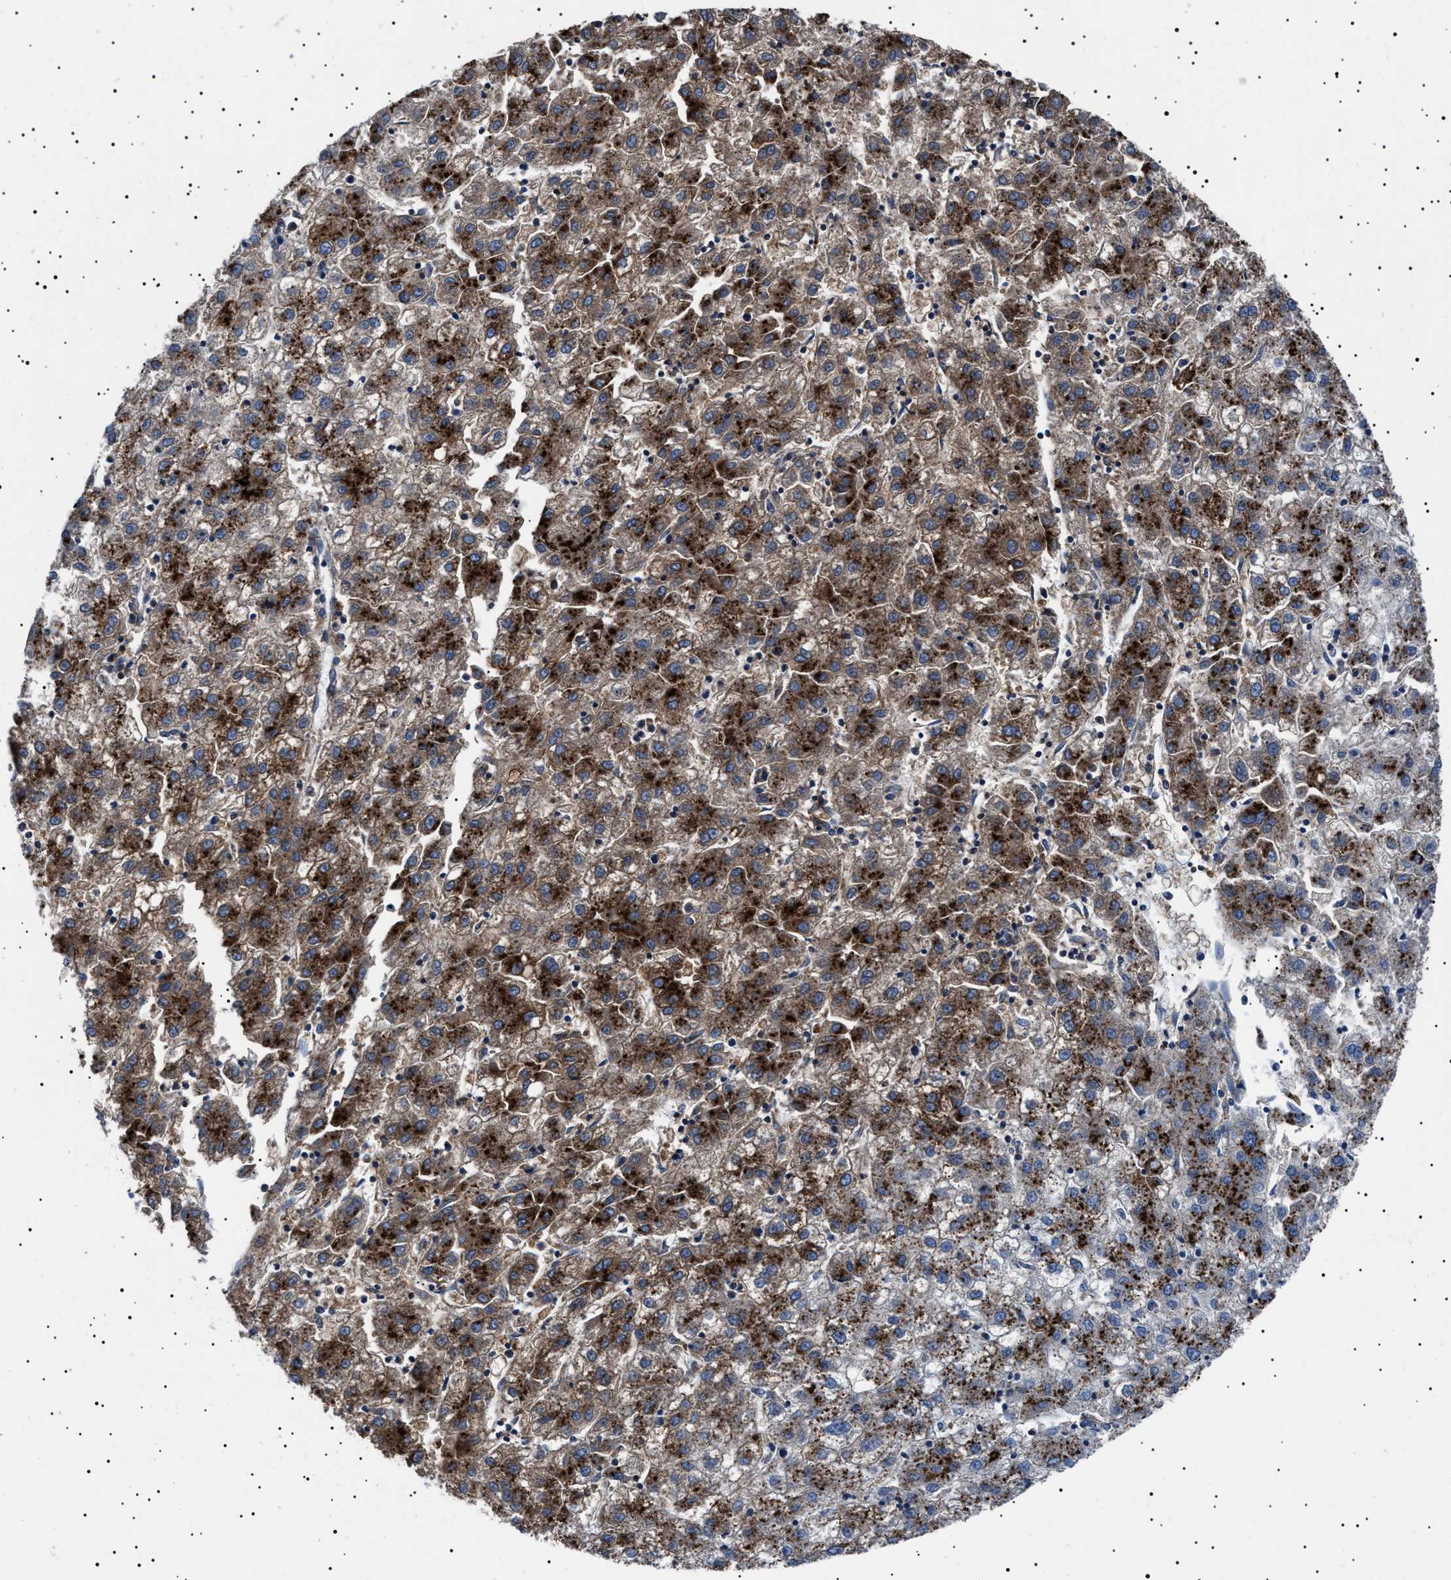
{"staining": {"intensity": "strong", "quantity": ">75%", "location": "cytoplasmic/membranous"}, "tissue": "liver cancer", "cell_type": "Tumor cells", "image_type": "cancer", "snomed": [{"axis": "morphology", "description": "Carcinoma, Hepatocellular, NOS"}, {"axis": "topography", "description": "Liver"}], "caption": "Immunohistochemistry (IHC) (DAB (3,3'-diaminobenzidine)) staining of human hepatocellular carcinoma (liver) demonstrates strong cytoplasmic/membranous protein staining in approximately >75% of tumor cells.", "gene": "NEU1", "patient": {"sex": "male", "age": 72}}